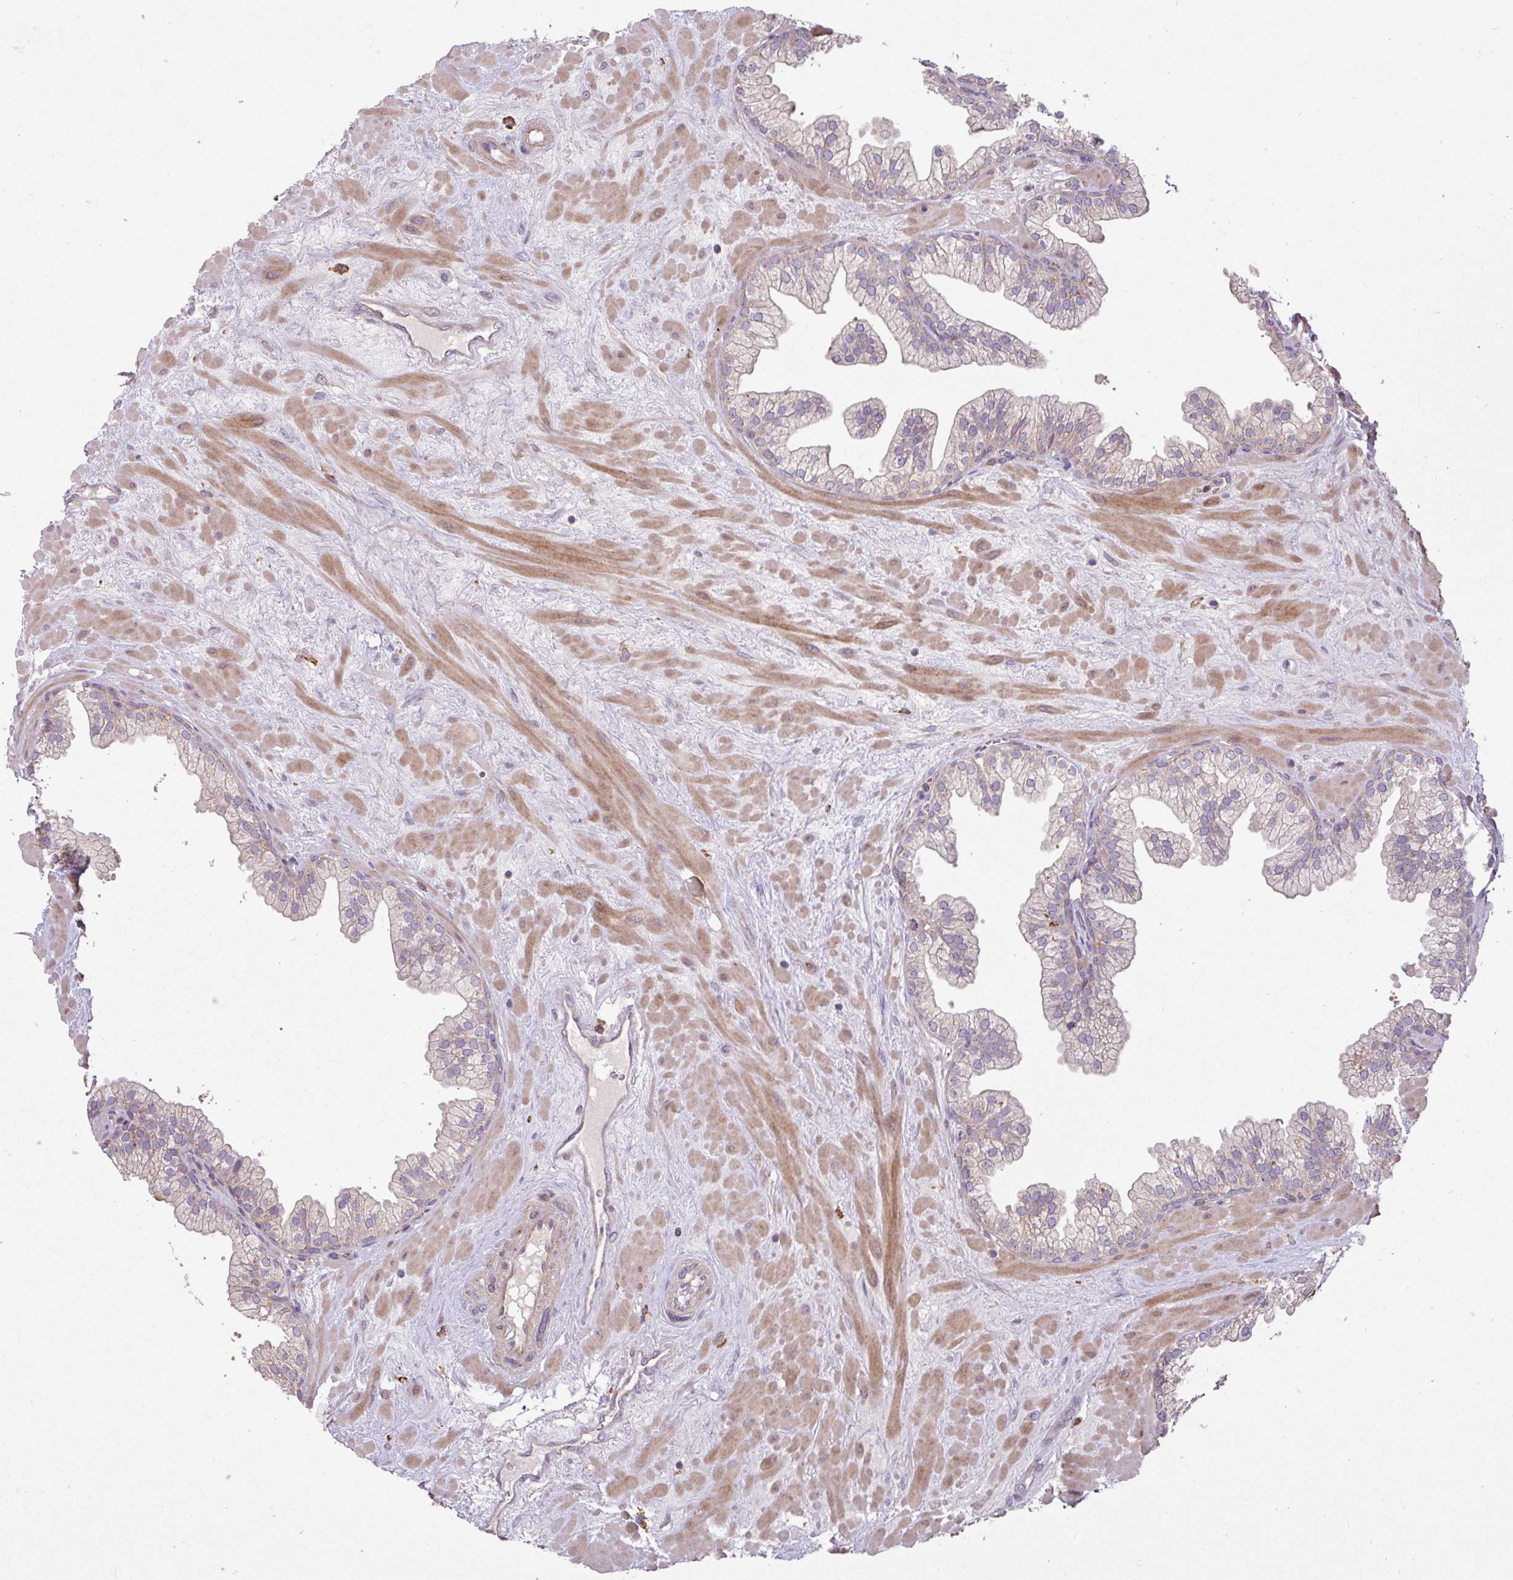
{"staining": {"intensity": "weak", "quantity": "25%-75%", "location": "cytoplasmic/membranous"}, "tissue": "prostate", "cell_type": "Glandular cells", "image_type": "normal", "snomed": [{"axis": "morphology", "description": "Normal tissue, NOS"}, {"axis": "topography", "description": "Prostate"}, {"axis": "topography", "description": "Peripheral nerve tissue"}], "caption": "Immunohistochemical staining of benign prostate reveals 25%-75% levels of weak cytoplasmic/membranous protein positivity in approximately 25%-75% of glandular cells. The staining was performed using DAB to visualize the protein expression in brown, while the nuclei were stained in blue with hematoxylin (Magnification: 20x).", "gene": "ARHGEF25", "patient": {"sex": "male", "age": 61}}